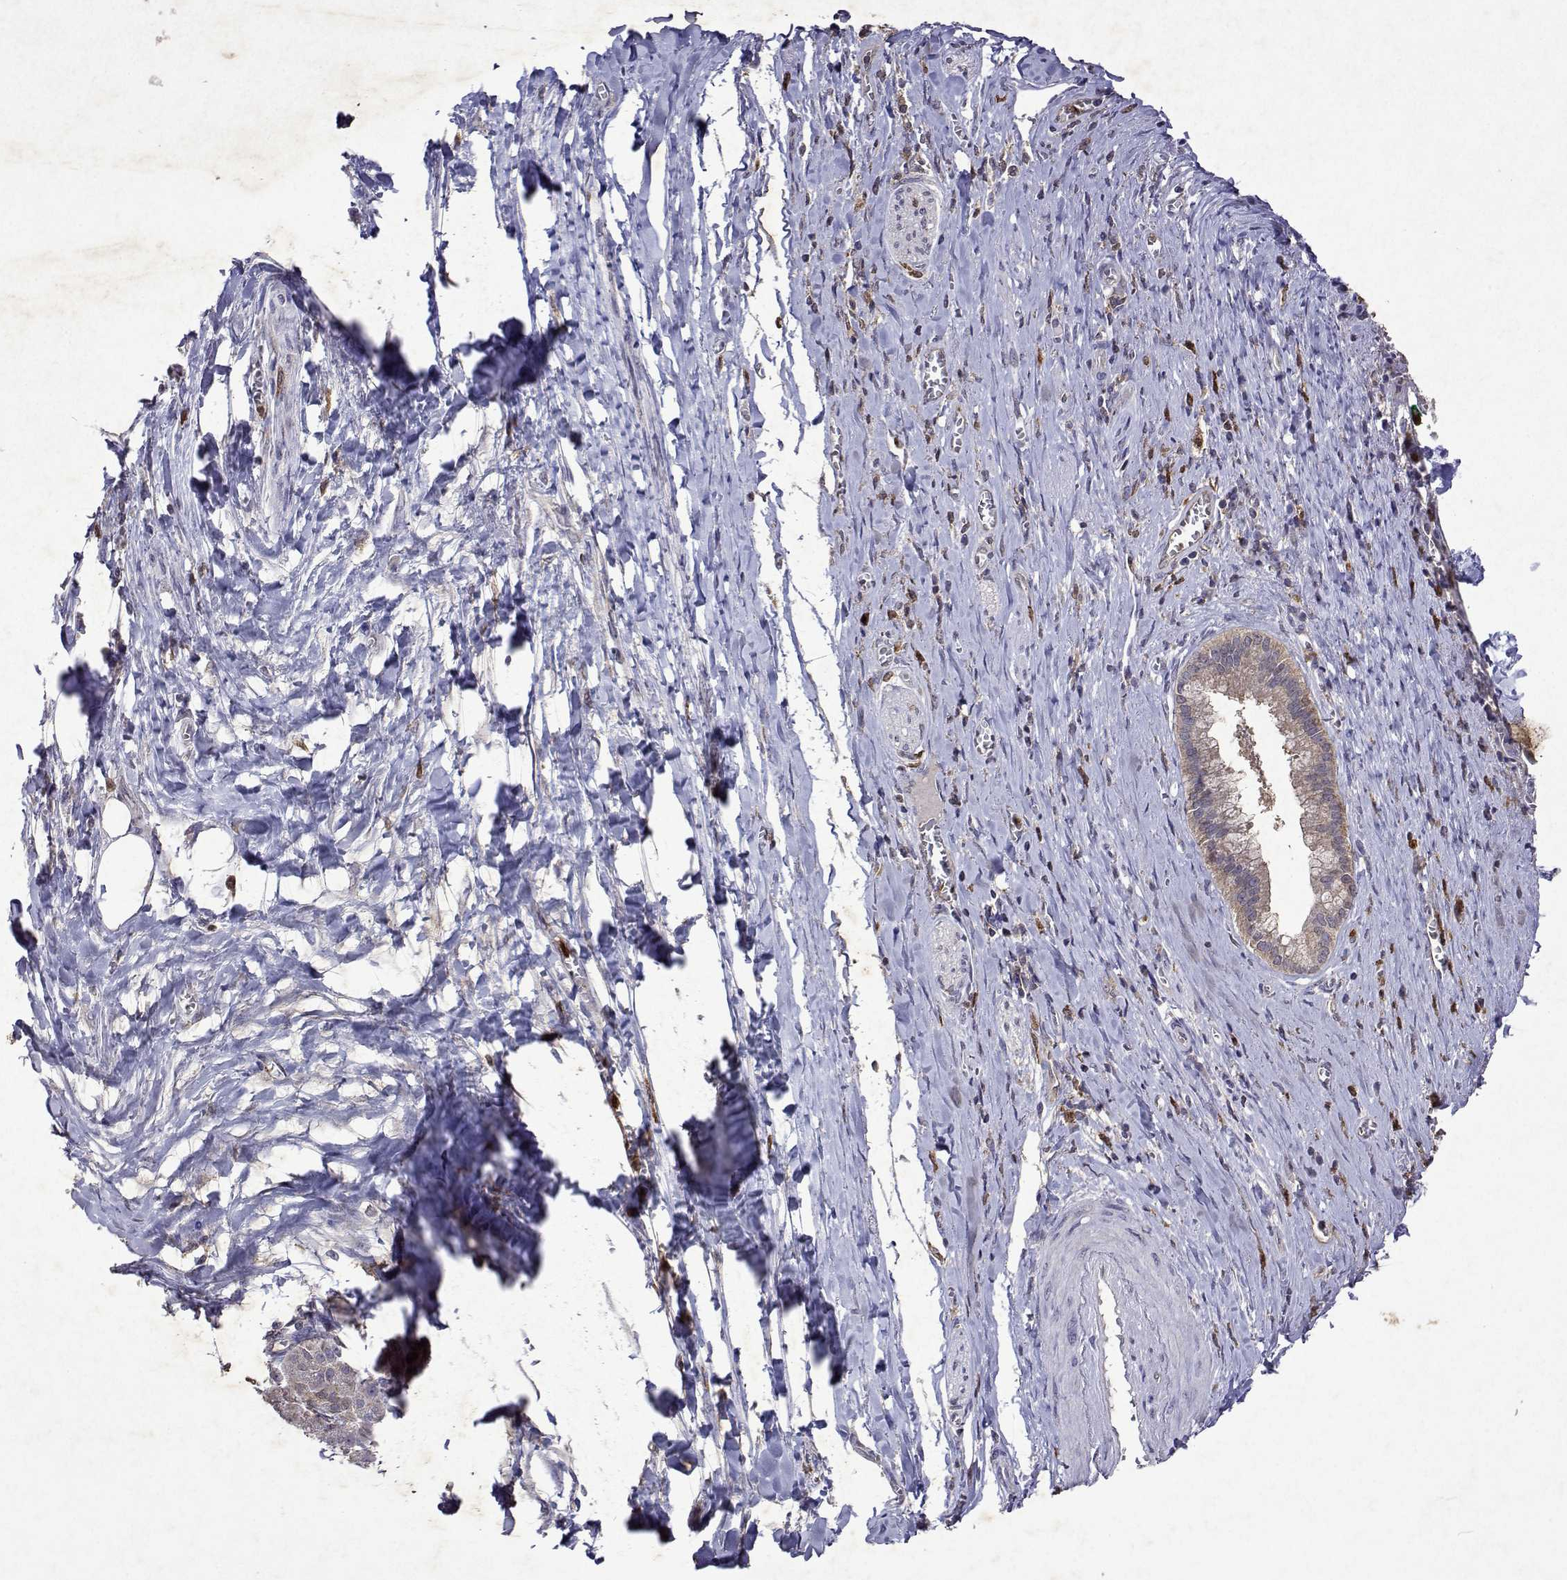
{"staining": {"intensity": "negative", "quantity": "none", "location": "none"}, "tissue": "pancreatic cancer", "cell_type": "Tumor cells", "image_type": "cancer", "snomed": [{"axis": "morphology", "description": "Normal tissue, NOS"}, {"axis": "morphology", "description": "Adenocarcinoma, NOS"}, {"axis": "topography", "description": "Lymph node"}, {"axis": "topography", "description": "Pancreas"}], "caption": "A photomicrograph of human adenocarcinoma (pancreatic) is negative for staining in tumor cells.", "gene": "APAF1", "patient": {"sex": "female", "age": 58}}